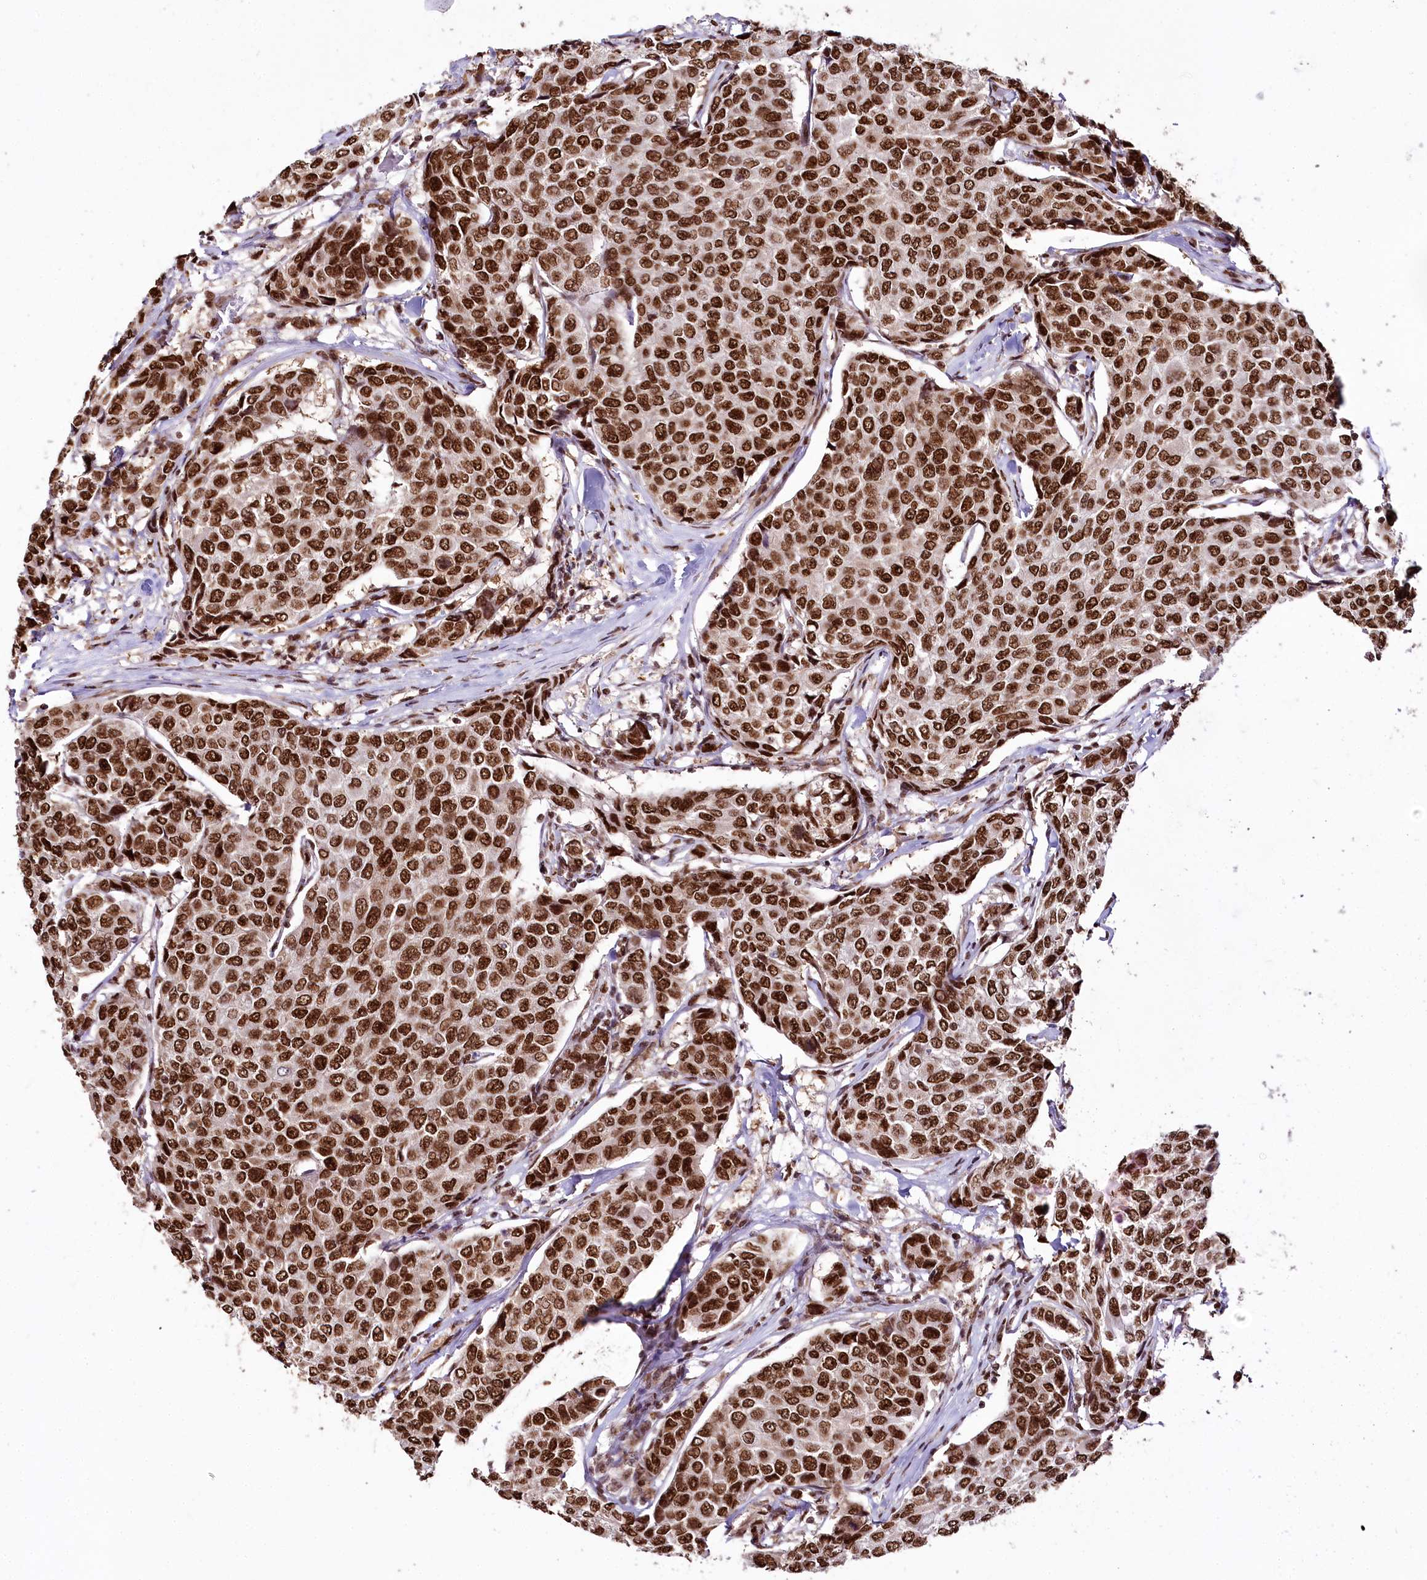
{"staining": {"intensity": "strong", "quantity": ">75%", "location": "nuclear"}, "tissue": "breast cancer", "cell_type": "Tumor cells", "image_type": "cancer", "snomed": [{"axis": "morphology", "description": "Duct carcinoma"}, {"axis": "topography", "description": "Breast"}], "caption": "About >75% of tumor cells in breast cancer (infiltrating ductal carcinoma) reveal strong nuclear protein positivity as visualized by brown immunohistochemical staining.", "gene": "SMARCE1", "patient": {"sex": "female", "age": 55}}